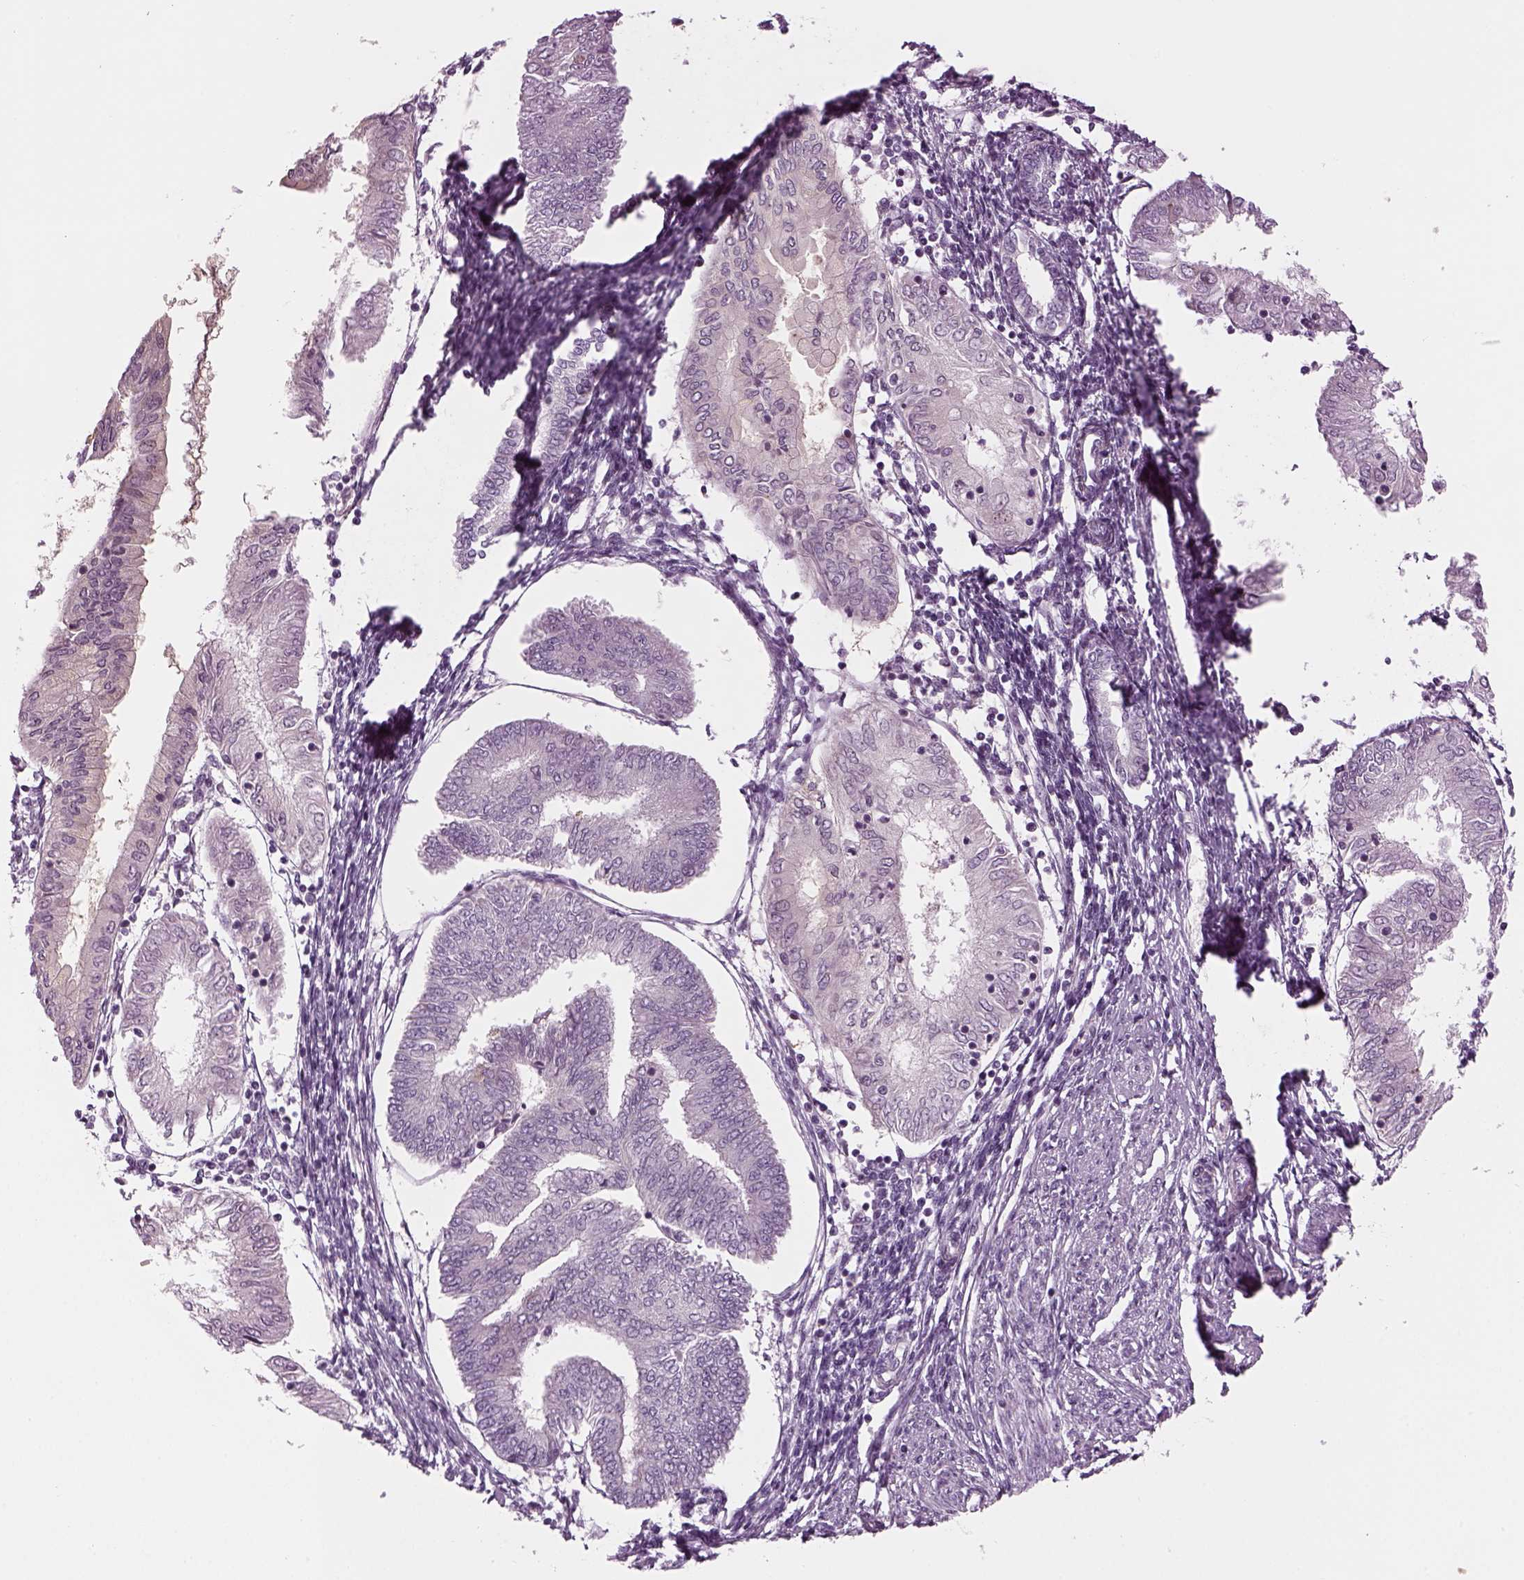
{"staining": {"intensity": "negative", "quantity": "none", "location": "none"}, "tissue": "endometrial cancer", "cell_type": "Tumor cells", "image_type": "cancer", "snomed": [{"axis": "morphology", "description": "Adenocarcinoma, NOS"}, {"axis": "topography", "description": "Endometrium"}], "caption": "Human endometrial cancer stained for a protein using immunohistochemistry shows no positivity in tumor cells.", "gene": "LRRIQ3", "patient": {"sex": "female", "age": 68}}